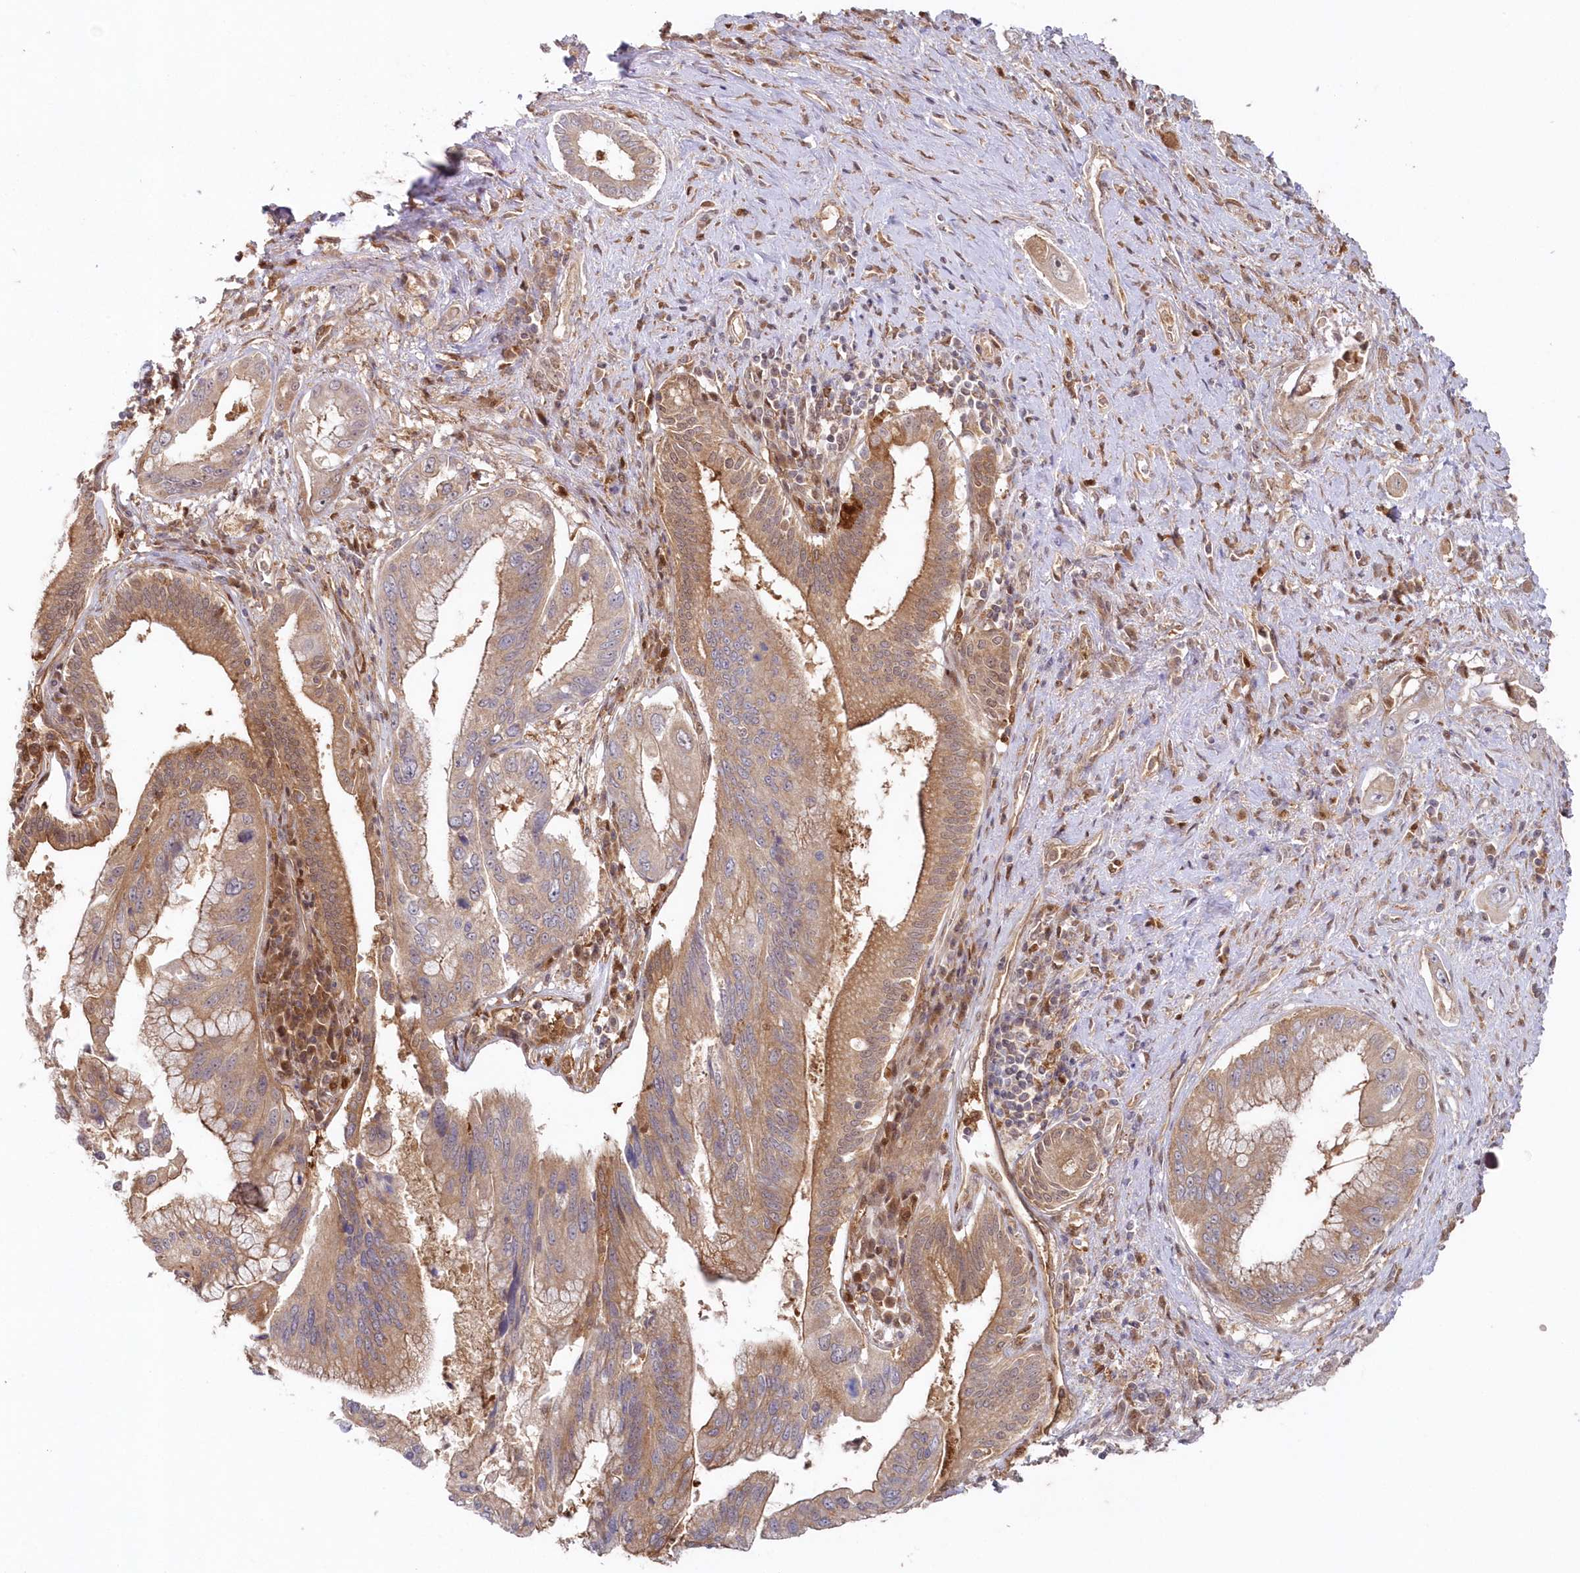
{"staining": {"intensity": "moderate", "quantity": ">75%", "location": "cytoplasmic/membranous"}, "tissue": "pancreatic cancer", "cell_type": "Tumor cells", "image_type": "cancer", "snomed": [{"axis": "morphology", "description": "Inflammation, NOS"}, {"axis": "morphology", "description": "Adenocarcinoma, NOS"}, {"axis": "topography", "description": "Pancreas"}], "caption": "The image reveals immunohistochemical staining of pancreatic adenocarcinoma. There is moderate cytoplasmic/membranous staining is appreciated in about >75% of tumor cells.", "gene": "GBE1", "patient": {"sex": "female", "age": 56}}